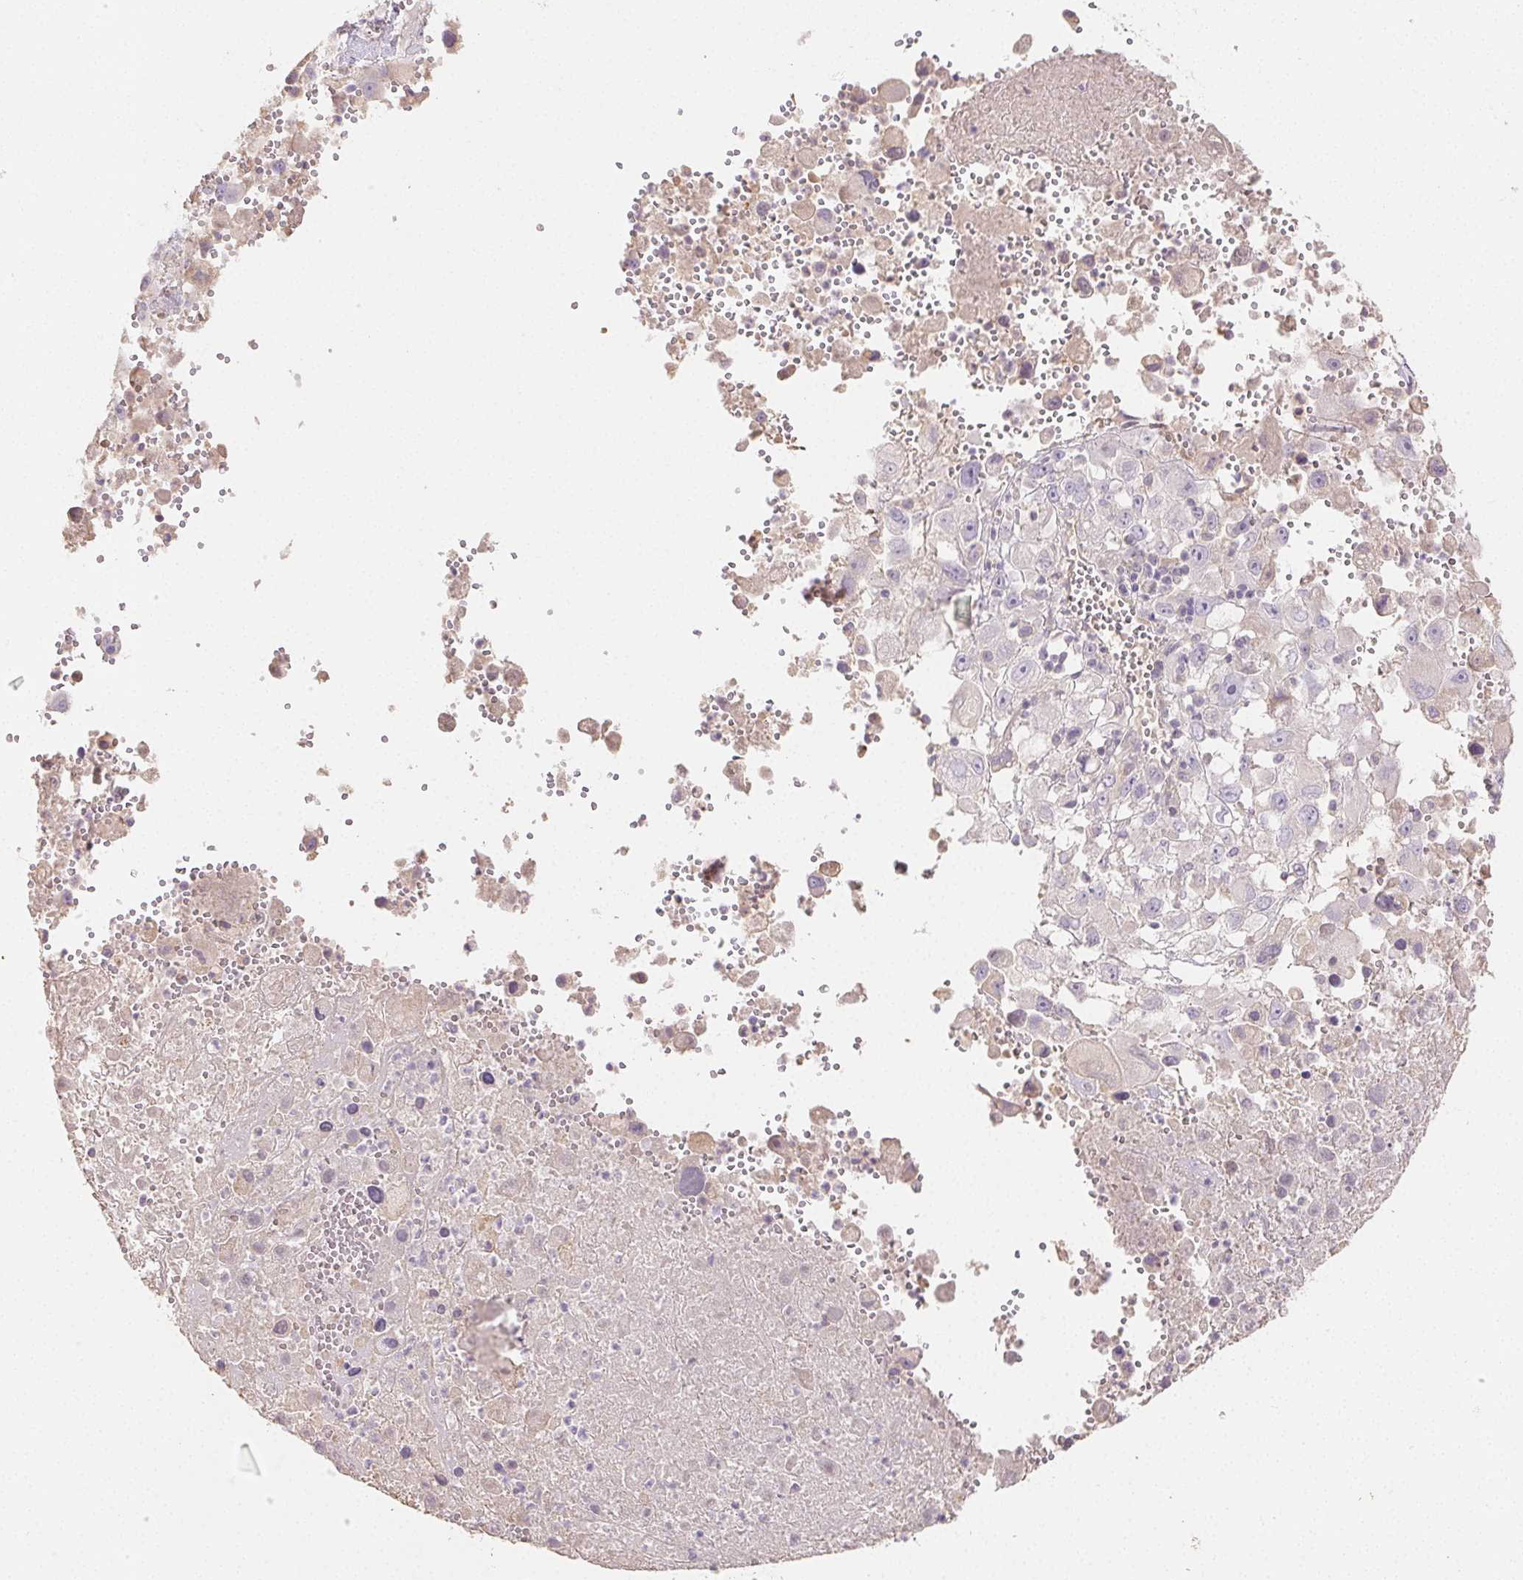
{"staining": {"intensity": "negative", "quantity": "none", "location": "none"}, "tissue": "melanoma", "cell_type": "Tumor cells", "image_type": "cancer", "snomed": [{"axis": "morphology", "description": "Malignant melanoma, Metastatic site"}, {"axis": "topography", "description": "Soft tissue"}], "caption": "IHC micrograph of neoplastic tissue: human melanoma stained with DAB (3,3'-diaminobenzidine) shows no significant protein staining in tumor cells. (Immunohistochemistry (ihc), brightfield microscopy, high magnification).", "gene": "ACVR1B", "patient": {"sex": "male", "age": 50}}